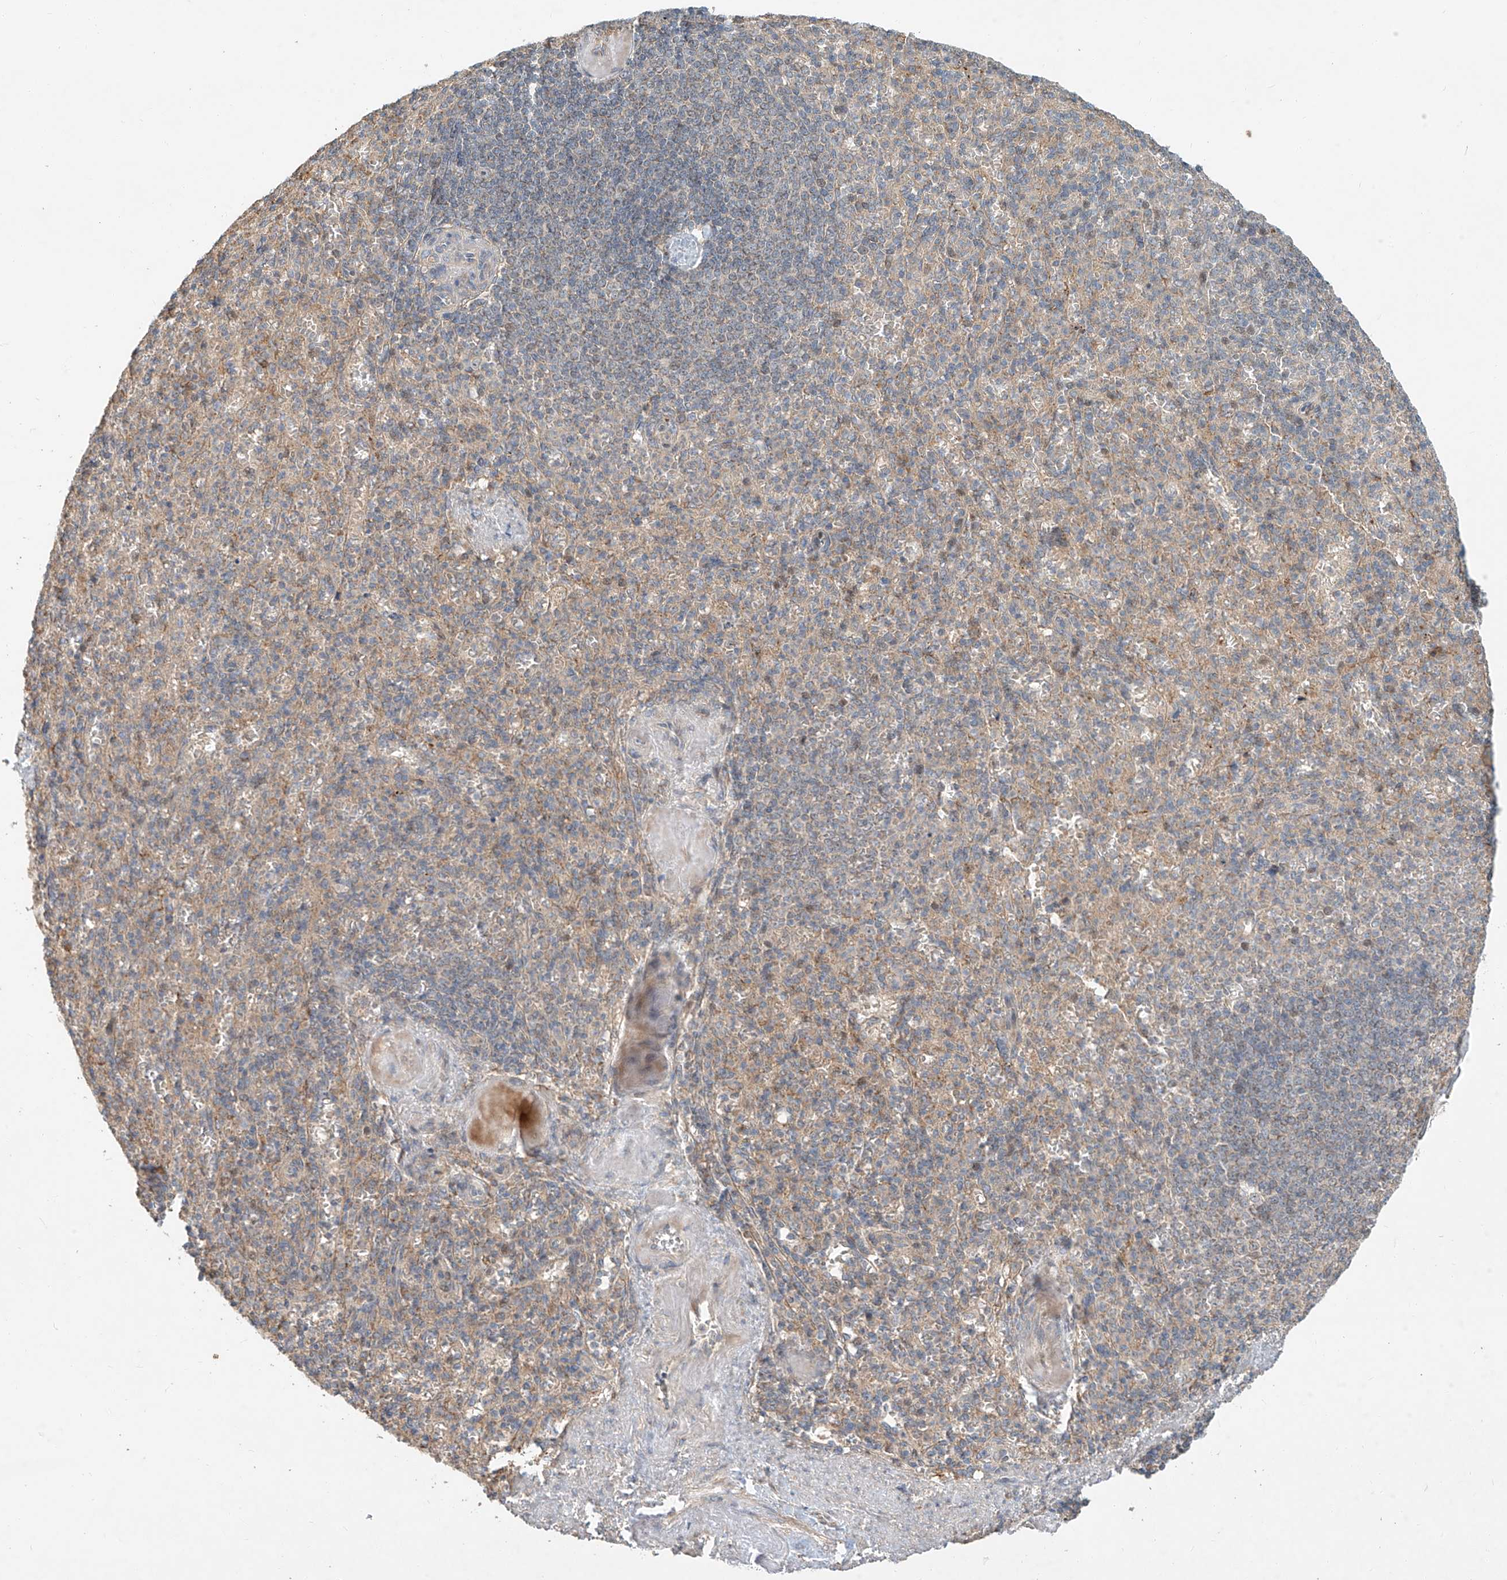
{"staining": {"intensity": "weak", "quantity": "<25%", "location": "cytoplasmic/membranous"}, "tissue": "spleen", "cell_type": "Cells in red pulp", "image_type": "normal", "snomed": [{"axis": "morphology", "description": "Normal tissue, NOS"}, {"axis": "topography", "description": "Spleen"}], "caption": "This image is of benign spleen stained with immunohistochemistry to label a protein in brown with the nuclei are counter-stained blue. There is no expression in cells in red pulp.", "gene": "TMEM61", "patient": {"sex": "female", "age": 74}}